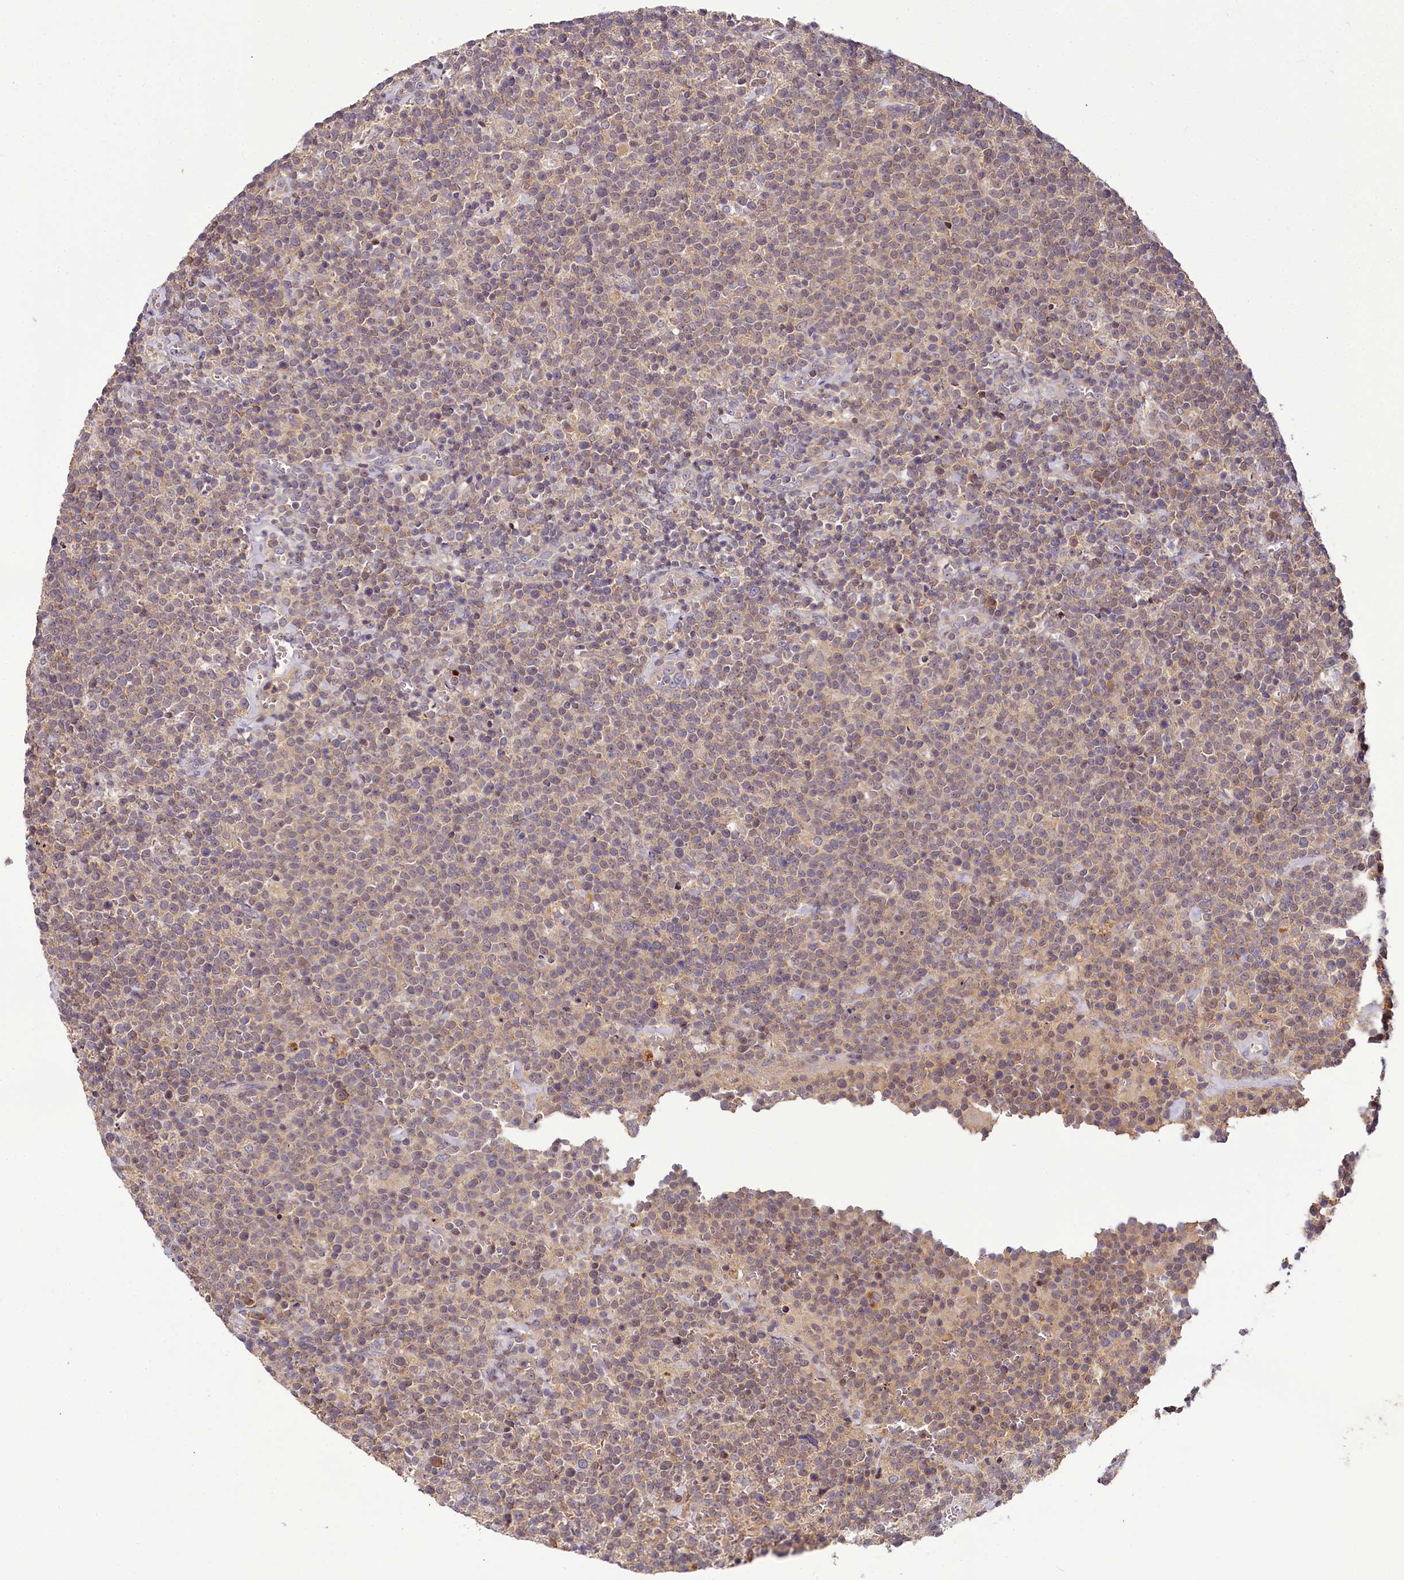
{"staining": {"intensity": "weak", "quantity": "25%-75%", "location": "cytoplasmic/membranous"}, "tissue": "lymphoma", "cell_type": "Tumor cells", "image_type": "cancer", "snomed": [{"axis": "morphology", "description": "Malignant lymphoma, non-Hodgkin's type, High grade"}, {"axis": "topography", "description": "Lymph node"}], "caption": "Immunohistochemistry image of neoplastic tissue: lymphoma stained using IHC shows low levels of weak protein expression localized specifically in the cytoplasmic/membranous of tumor cells, appearing as a cytoplasmic/membranous brown color.", "gene": "TMEM39A", "patient": {"sex": "male", "age": 61}}